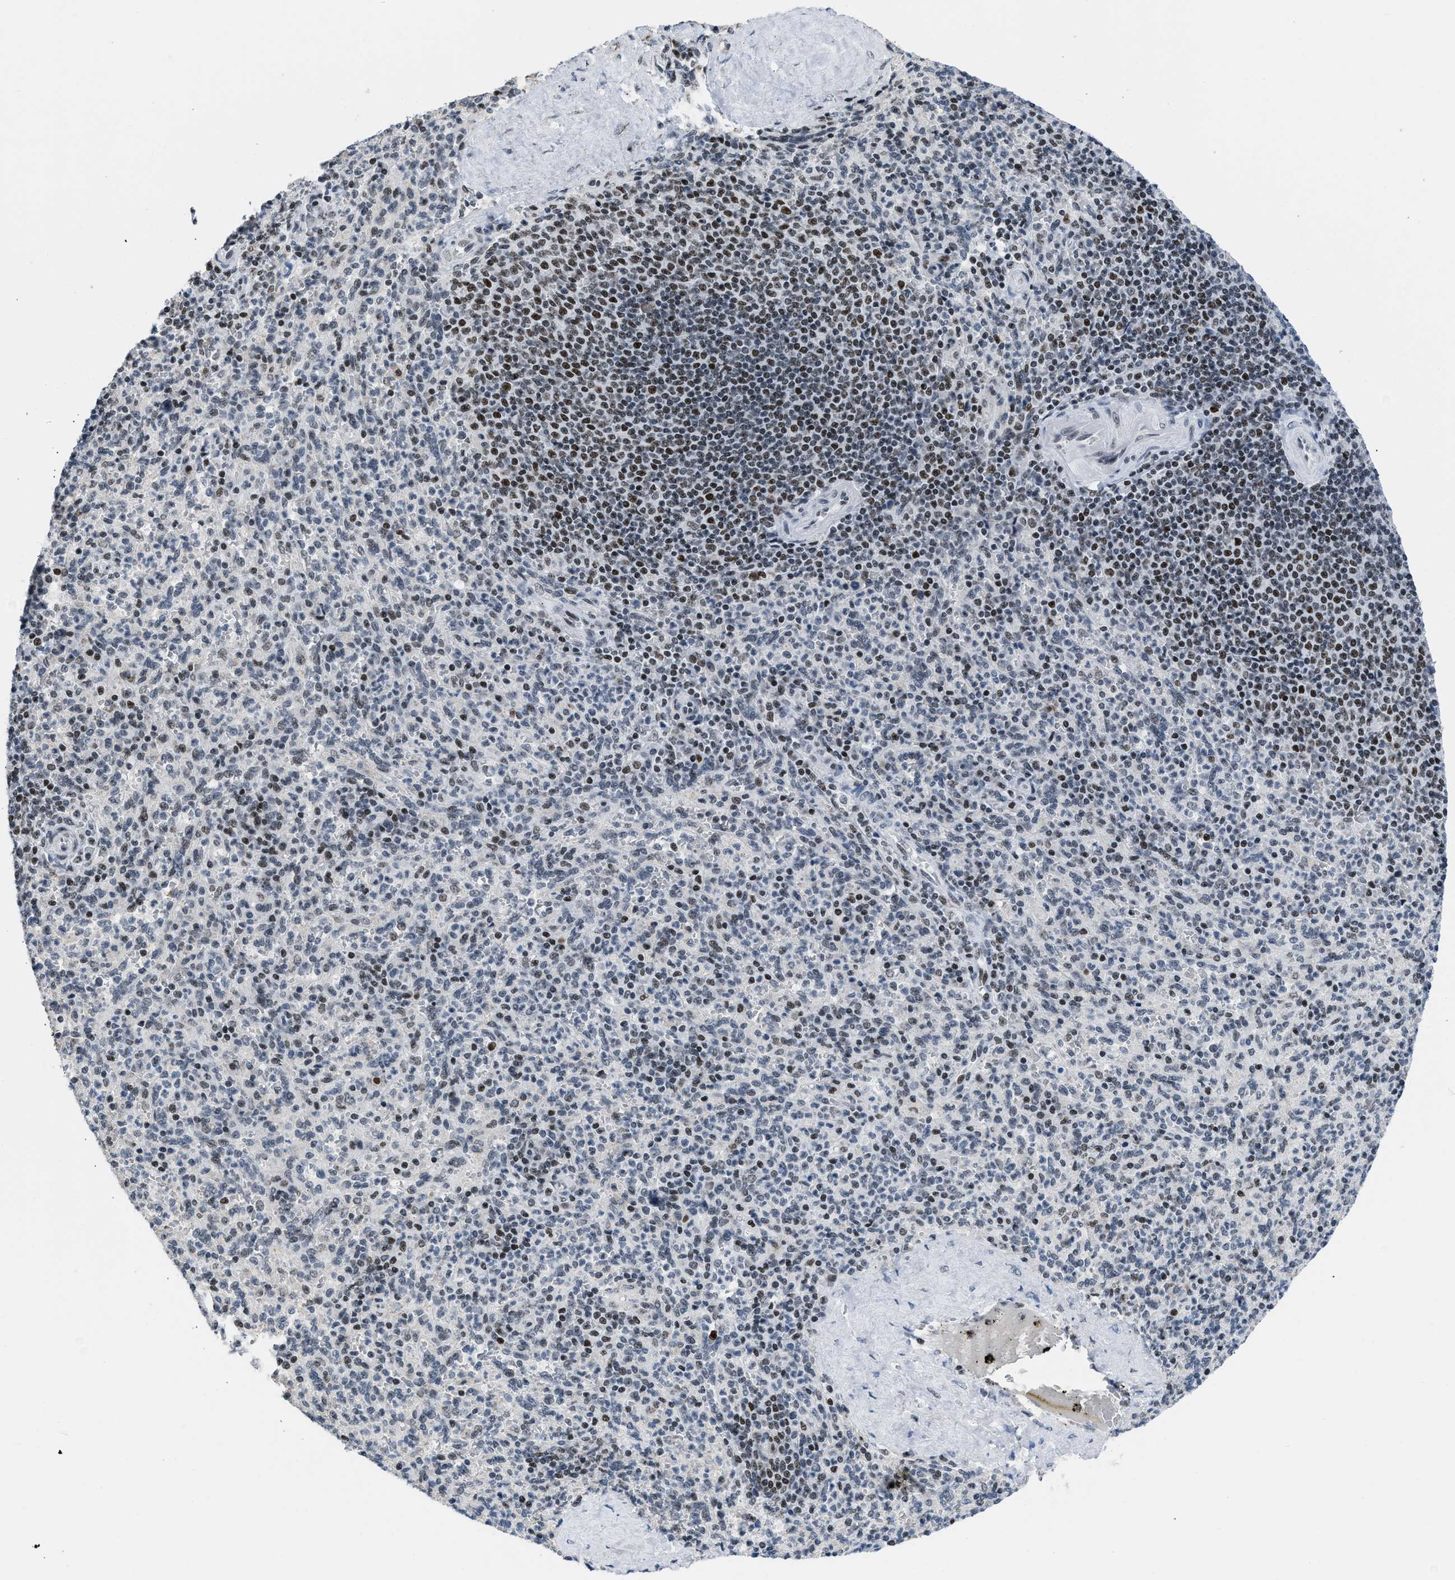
{"staining": {"intensity": "moderate", "quantity": "<25%", "location": "nuclear"}, "tissue": "spleen", "cell_type": "Cells in red pulp", "image_type": "normal", "snomed": [{"axis": "morphology", "description": "Normal tissue, NOS"}, {"axis": "topography", "description": "Spleen"}], "caption": "A photomicrograph of human spleen stained for a protein displays moderate nuclear brown staining in cells in red pulp. Immunohistochemistry stains the protein of interest in brown and the nuclei are stained blue.", "gene": "TERF2IP", "patient": {"sex": "male", "age": 36}}